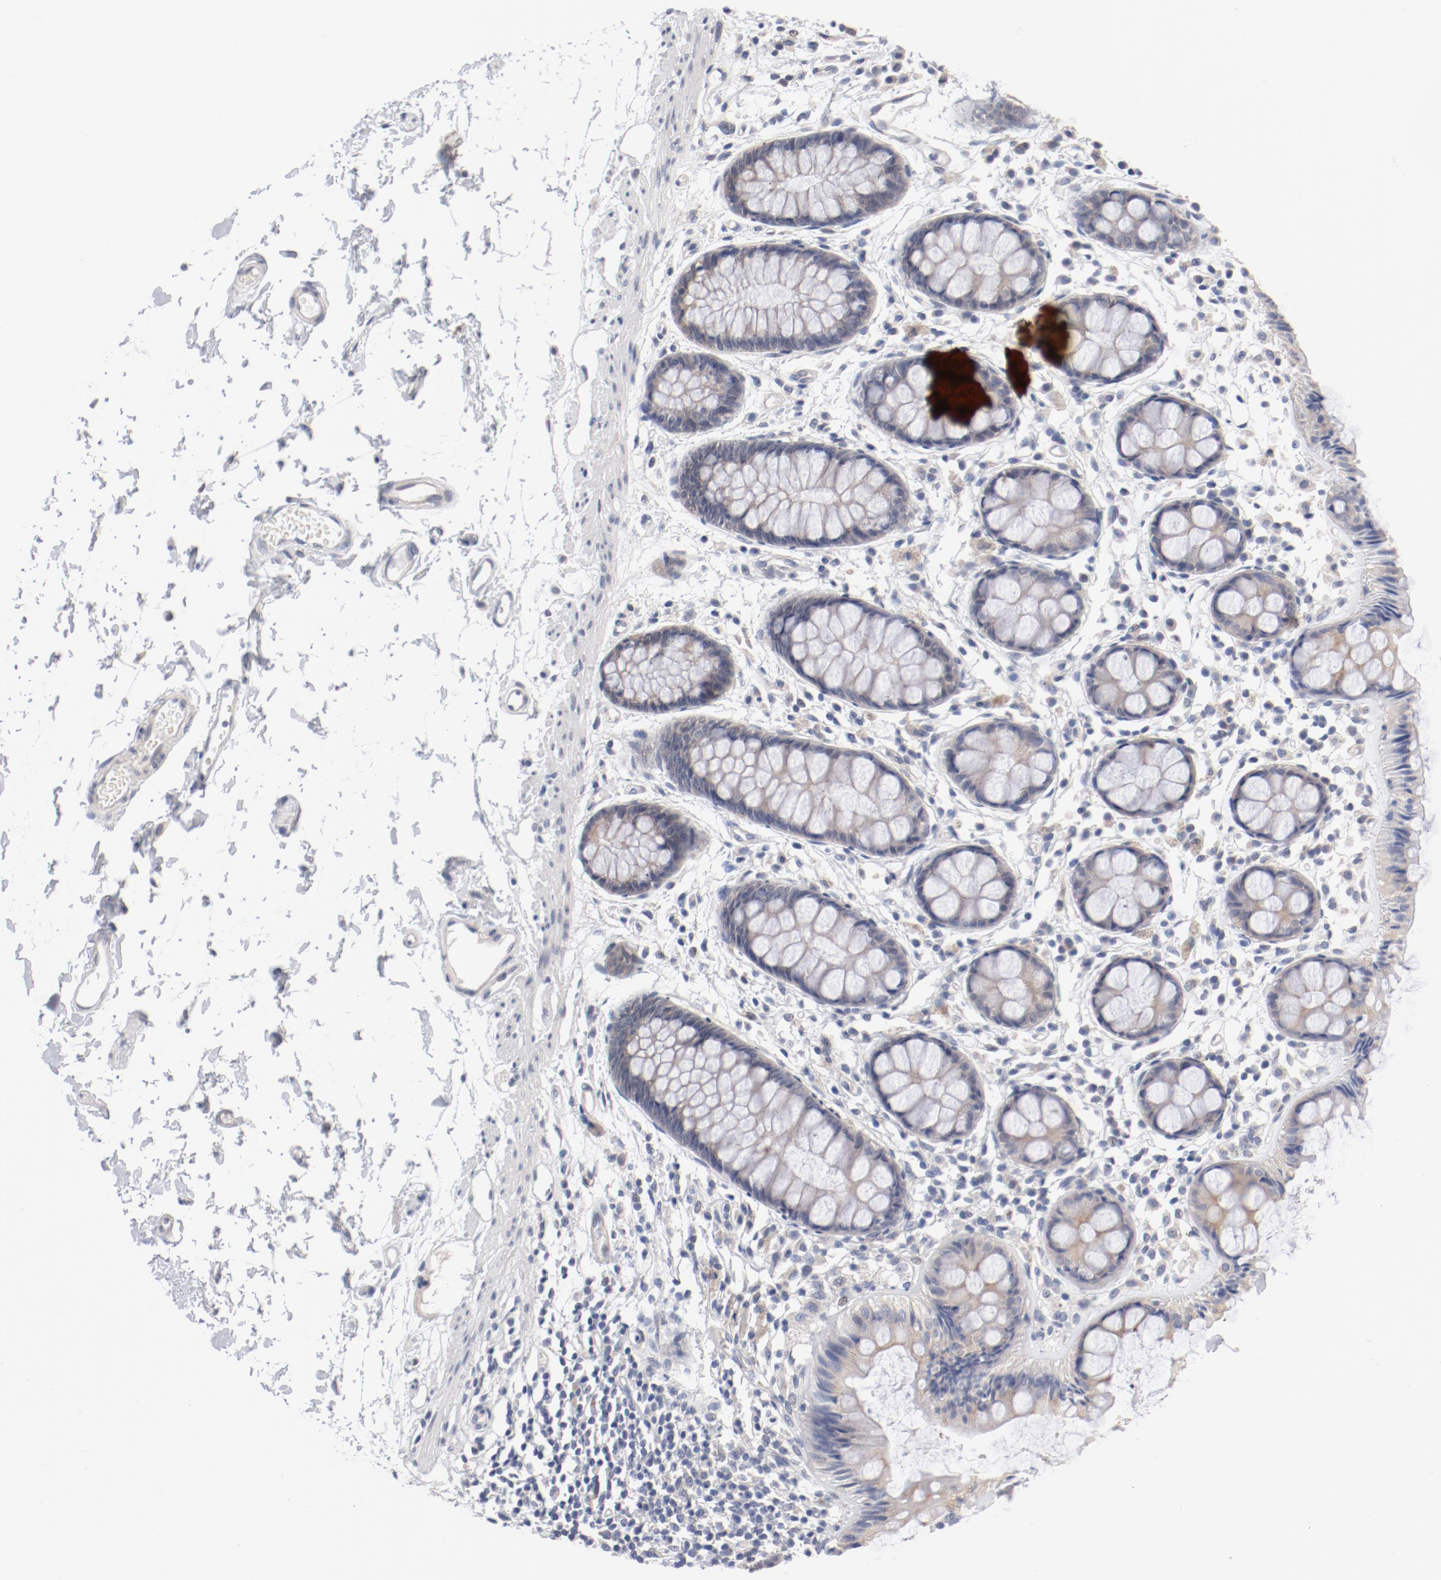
{"staining": {"intensity": "weak", "quantity": ">75%", "location": "cytoplasmic/membranous"}, "tissue": "rectum", "cell_type": "Glandular cells", "image_type": "normal", "snomed": [{"axis": "morphology", "description": "Normal tissue, NOS"}, {"axis": "topography", "description": "Rectum"}], "caption": "A brown stain shows weak cytoplasmic/membranous staining of a protein in glandular cells of benign human rectum.", "gene": "GPR143", "patient": {"sex": "female", "age": 66}}